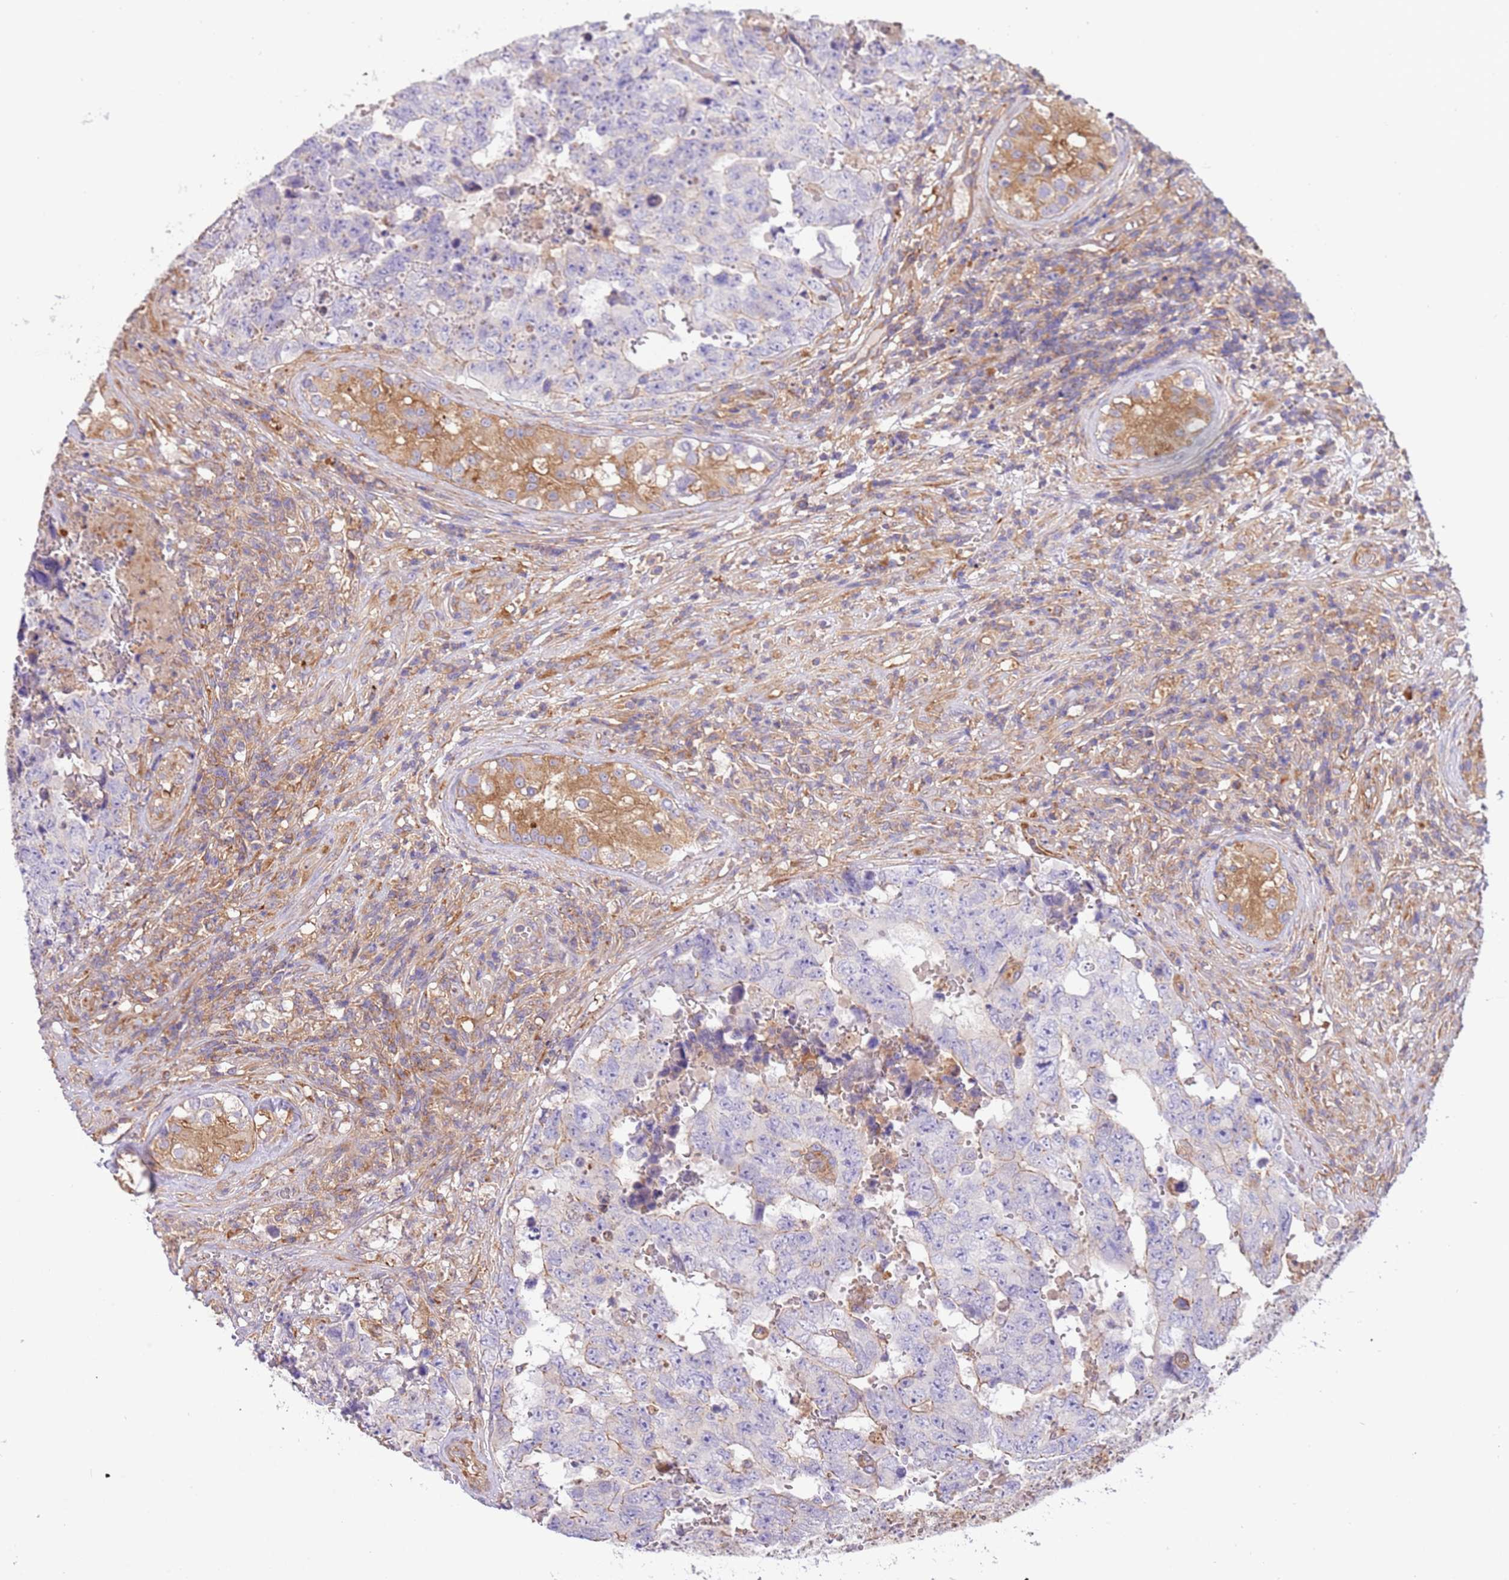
{"staining": {"intensity": "negative", "quantity": "none", "location": "none"}, "tissue": "testis cancer", "cell_type": "Tumor cells", "image_type": "cancer", "snomed": [{"axis": "morphology", "description": "Normal tissue, NOS"}, {"axis": "morphology", "description": "Carcinoma, Embryonal, NOS"}, {"axis": "topography", "description": "Testis"}, {"axis": "topography", "description": "Epididymis"}], "caption": "Testis embryonal carcinoma stained for a protein using immunohistochemistry (IHC) exhibits no expression tumor cells.", "gene": "NAALADL1", "patient": {"sex": "male", "age": 25}}